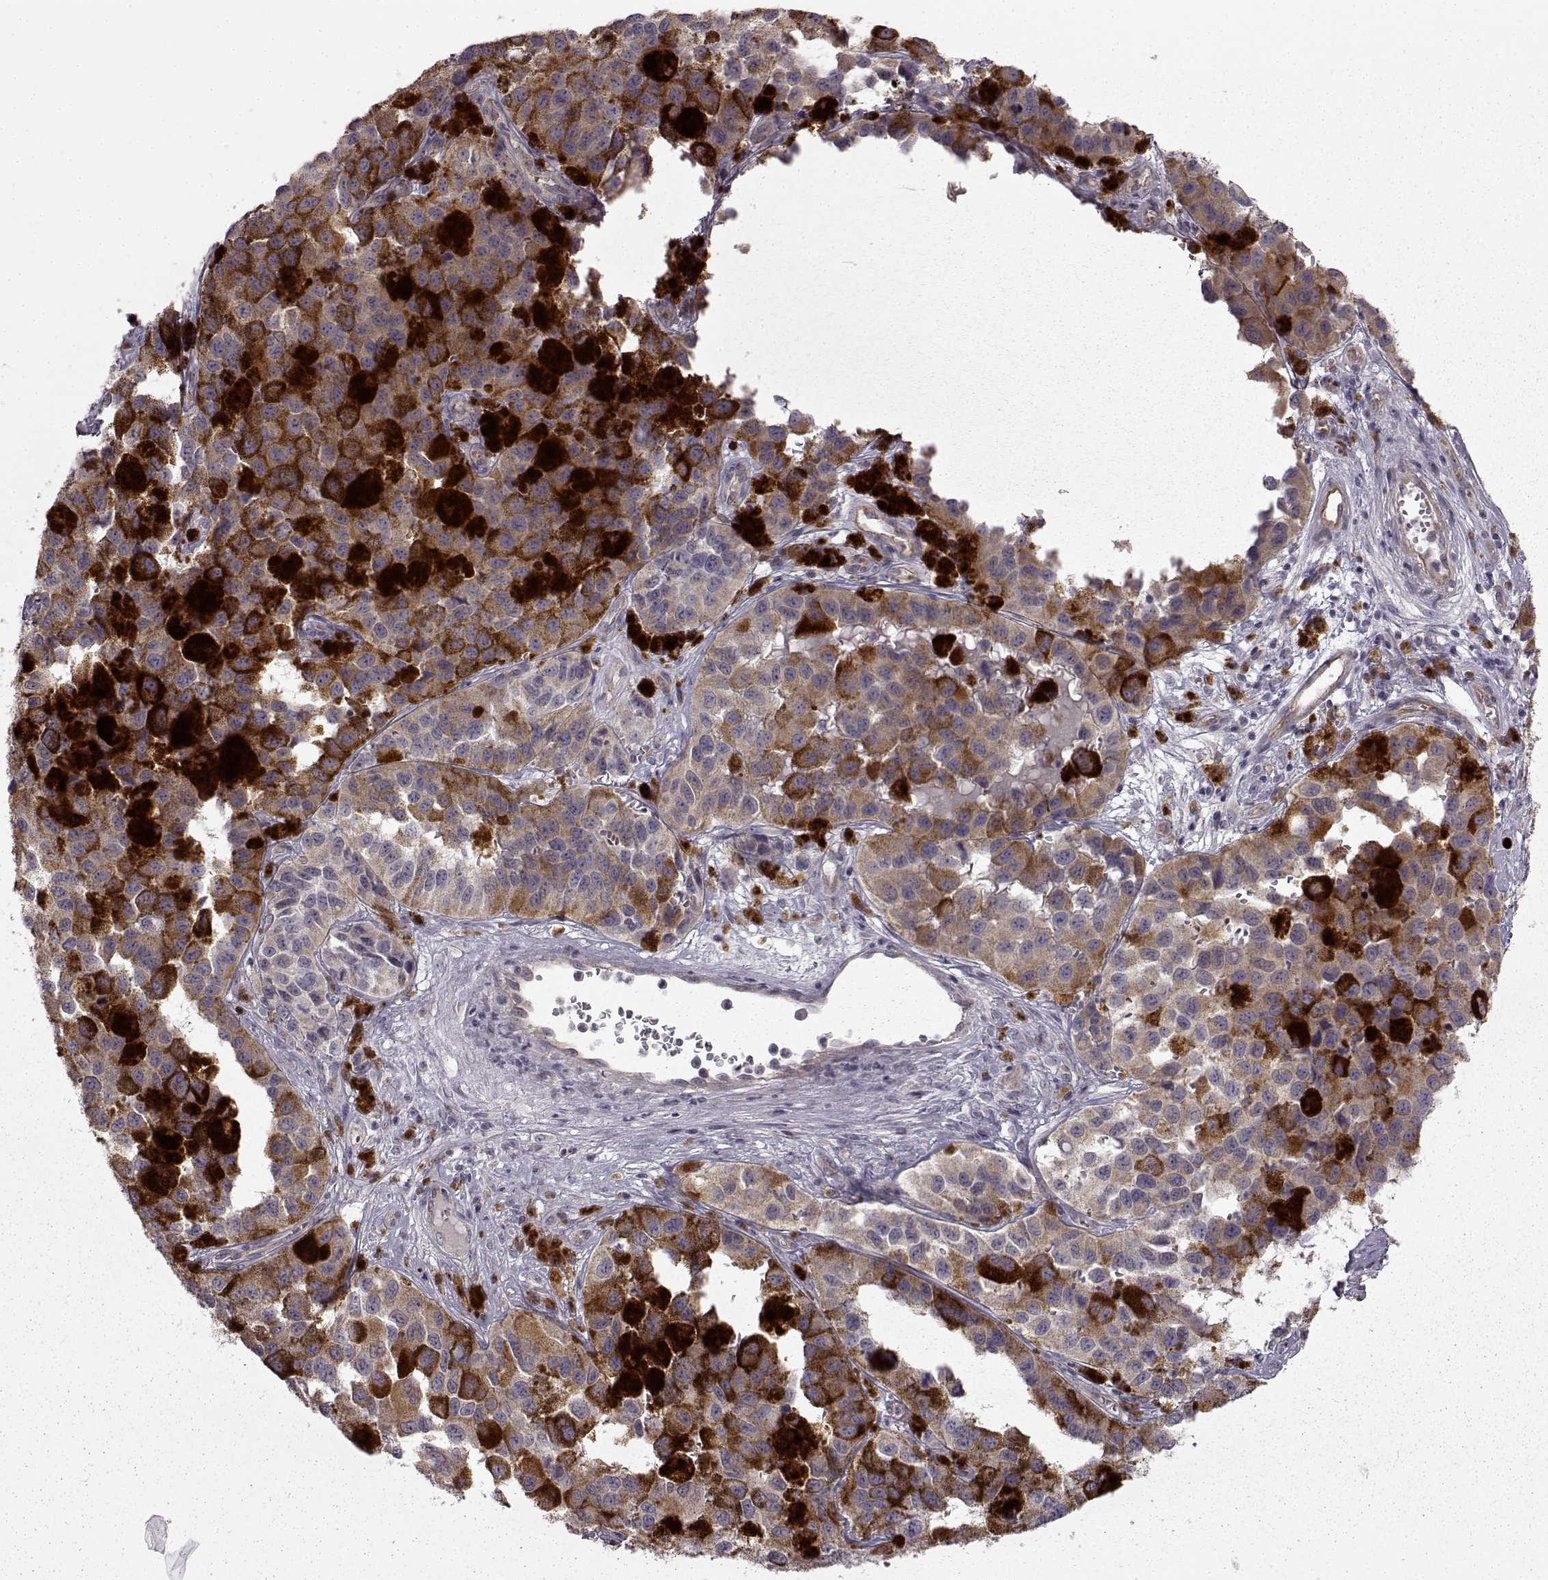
{"staining": {"intensity": "moderate", "quantity": "<25%", "location": "cytoplasmic/membranous"}, "tissue": "melanoma", "cell_type": "Tumor cells", "image_type": "cancer", "snomed": [{"axis": "morphology", "description": "Malignant melanoma, NOS"}, {"axis": "topography", "description": "Skin"}], "caption": "This photomicrograph demonstrates immunohistochemistry (IHC) staining of human malignant melanoma, with low moderate cytoplasmic/membranous staining in about <25% of tumor cells.", "gene": "B3GNT6", "patient": {"sex": "female", "age": 58}}